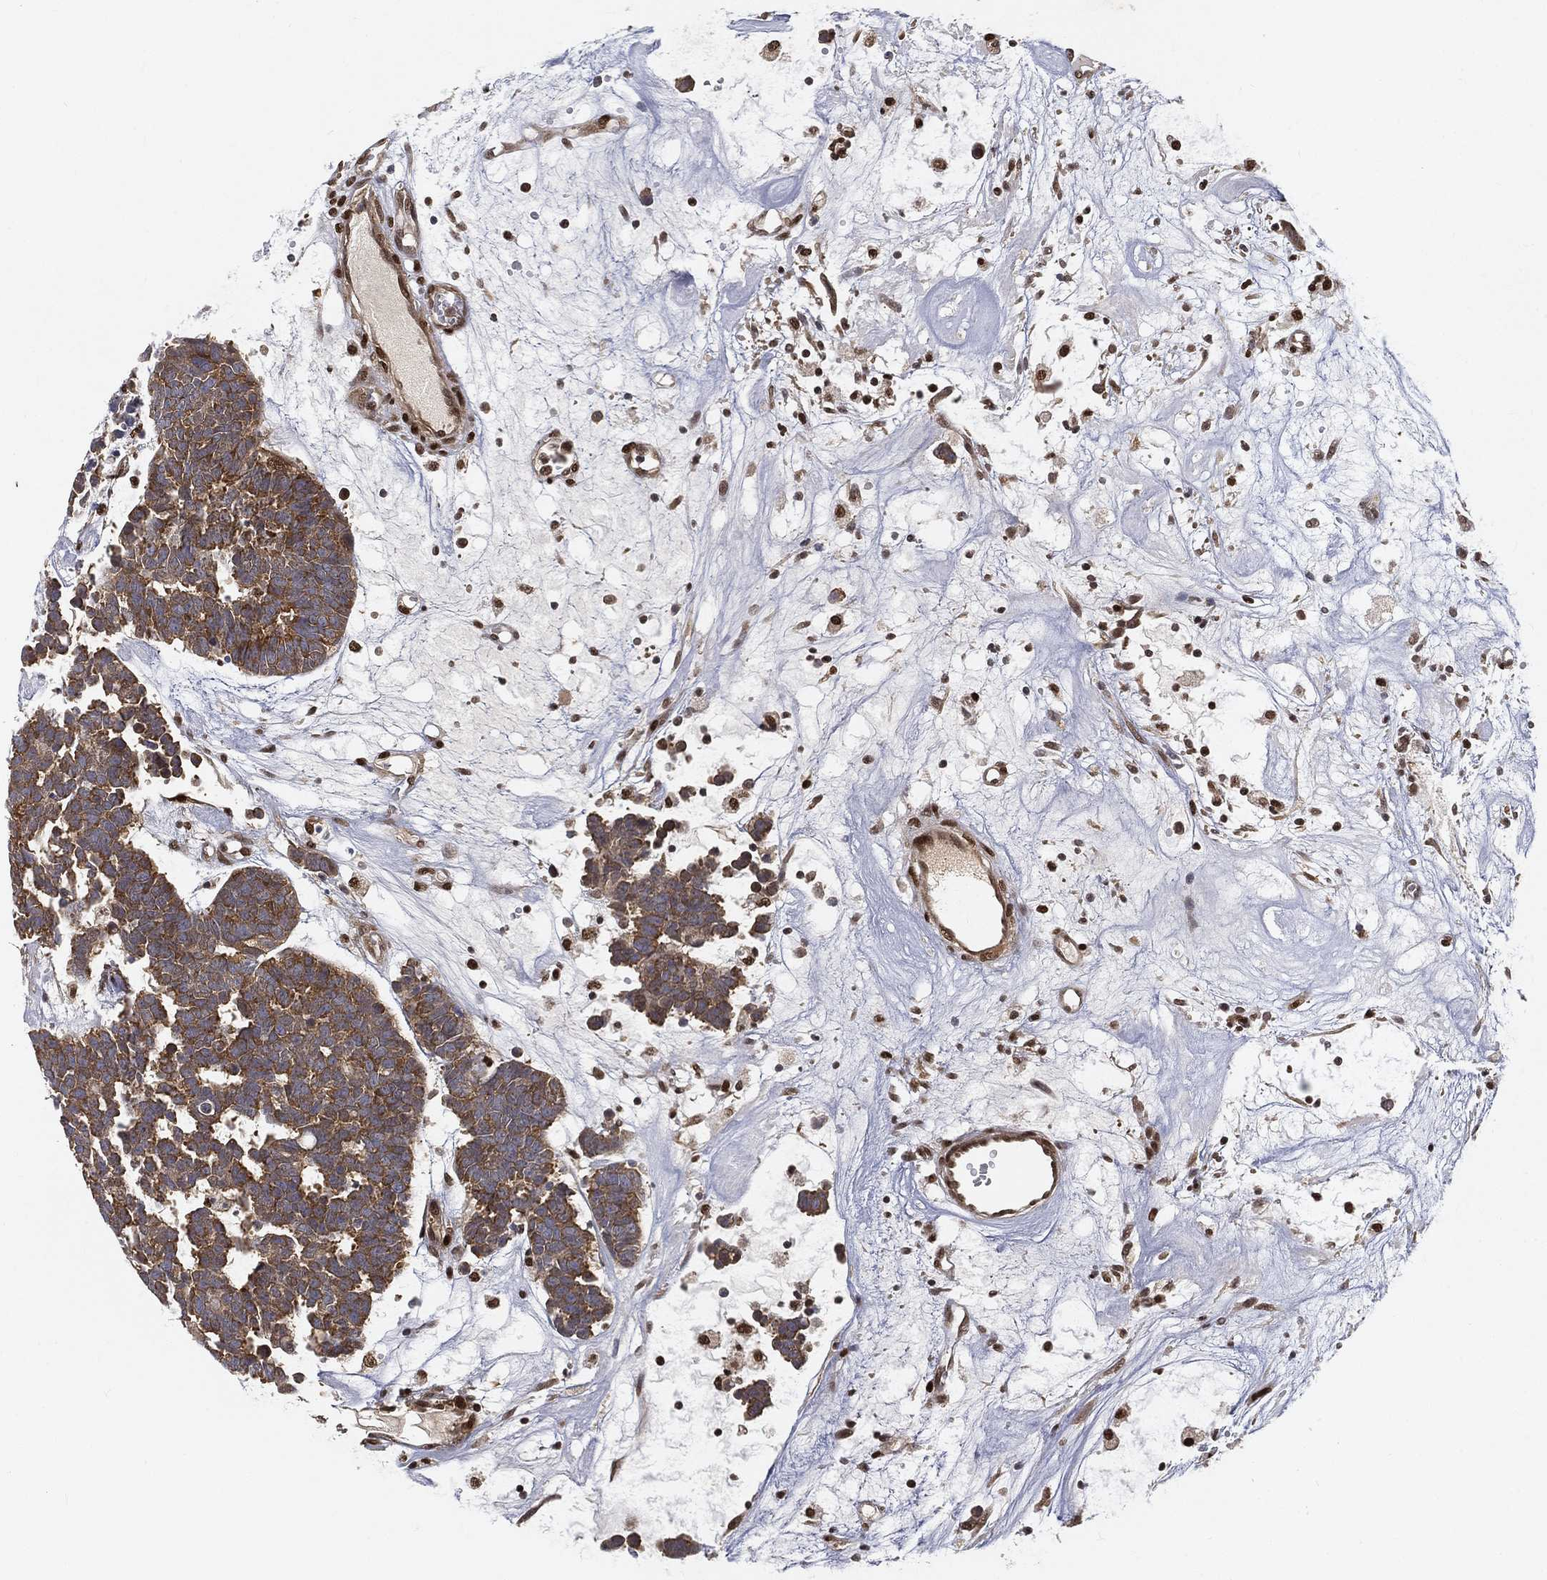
{"staining": {"intensity": "moderate", "quantity": ">75%", "location": "cytoplasmic/membranous"}, "tissue": "head and neck cancer", "cell_type": "Tumor cells", "image_type": "cancer", "snomed": [{"axis": "morphology", "description": "Adenocarcinoma, NOS"}, {"axis": "topography", "description": "Head-Neck"}], "caption": "Immunohistochemical staining of head and neck cancer (adenocarcinoma) displays moderate cytoplasmic/membranous protein positivity in approximately >75% of tumor cells.", "gene": "CRTC3", "patient": {"sex": "female", "age": 81}}